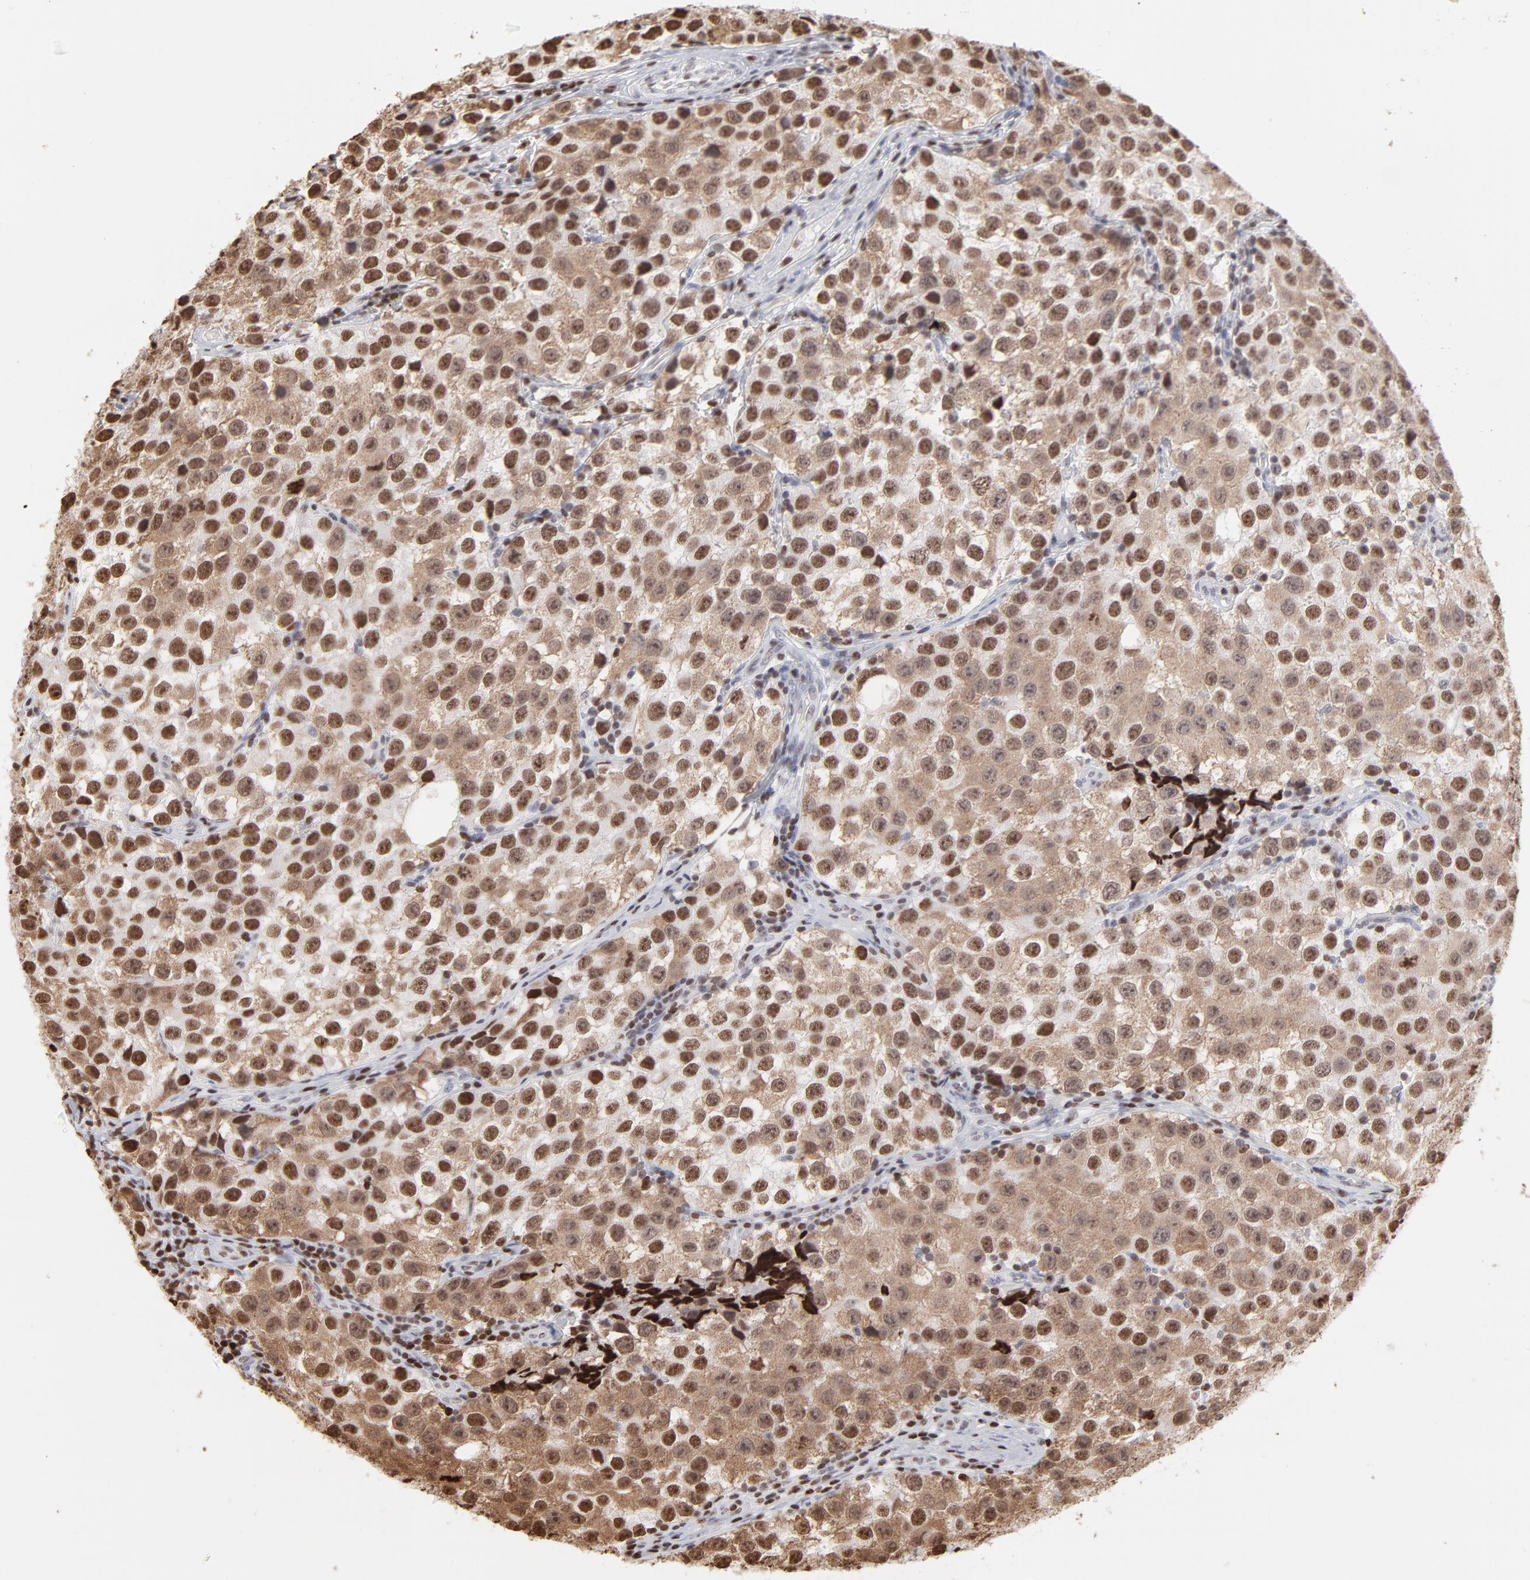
{"staining": {"intensity": "strong", "quantity": ">75%", "location": "cytoplasmic/membranous,nuclear"}, "tissue": "testis cancer", "cell_type": "Tumor cells", "image_type": "cancer", "snomed": [{"axis": "morphology", "description": "Seminoma, NOS"}, {"axis": "topography", "description": "Testis"}], "caption": "This image exhibits IHC staining of human testis cancer, with high strong cytoplasmic/membranous and nuclear positivity in approximately >75% of tumor cells.", "gene": "PARP1", "patient": {"sex": "male", "age": 39}}